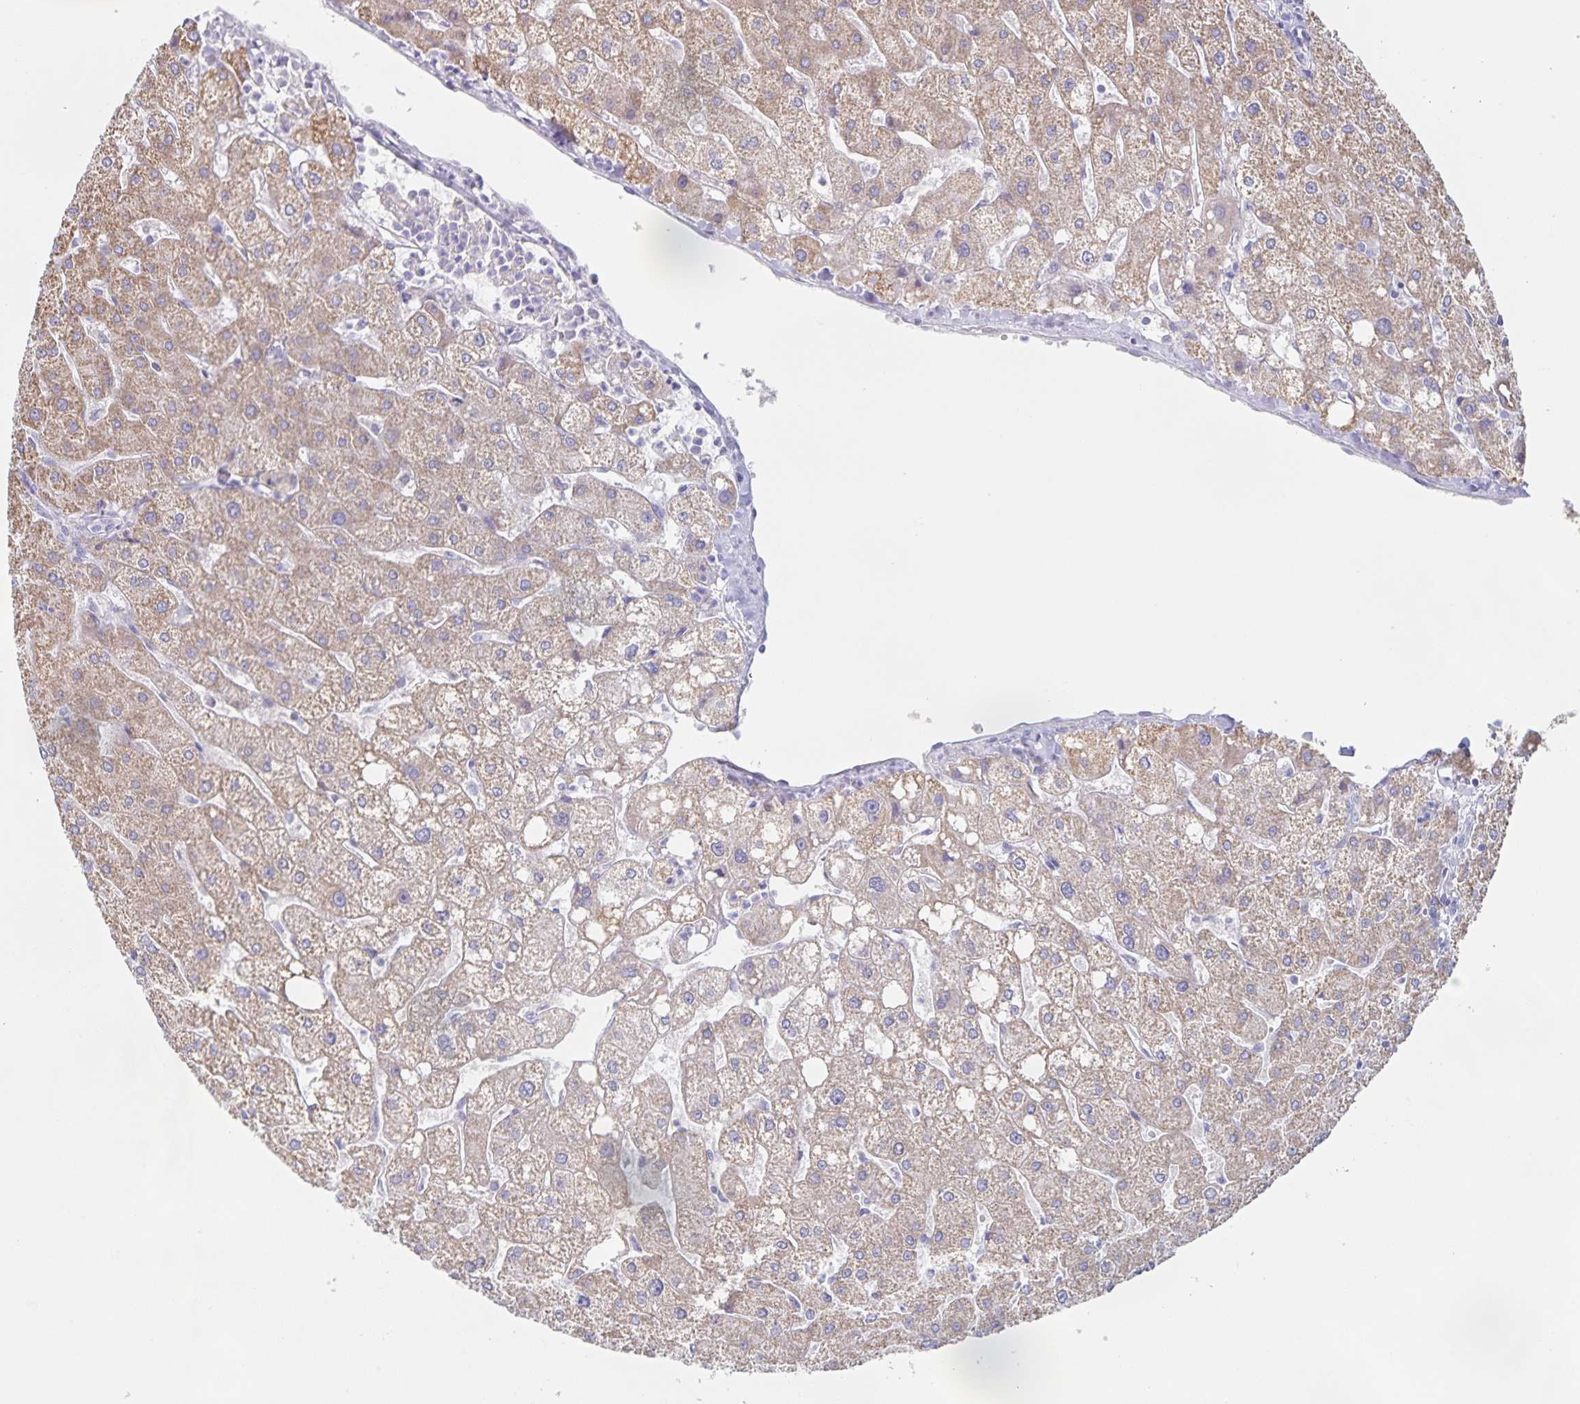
{"staining": {"intensity": "negative", "quantity": "none", "location": "none"}, "tissue": "liver", "cell_type": "Cholangiocytes", "image_type": "normal", "snomed": [{"axis": "morphology", "description": "Normal tissue, NOS"}, {"axis": "topography", "description": "Liver"}], "caption": "Immunohistochemical staining of unremarkable human liver demonstrates no significant positivity in cholangiocytes.", "gene": "CENPH", "patient": {"sex": "male", "age": 67}}